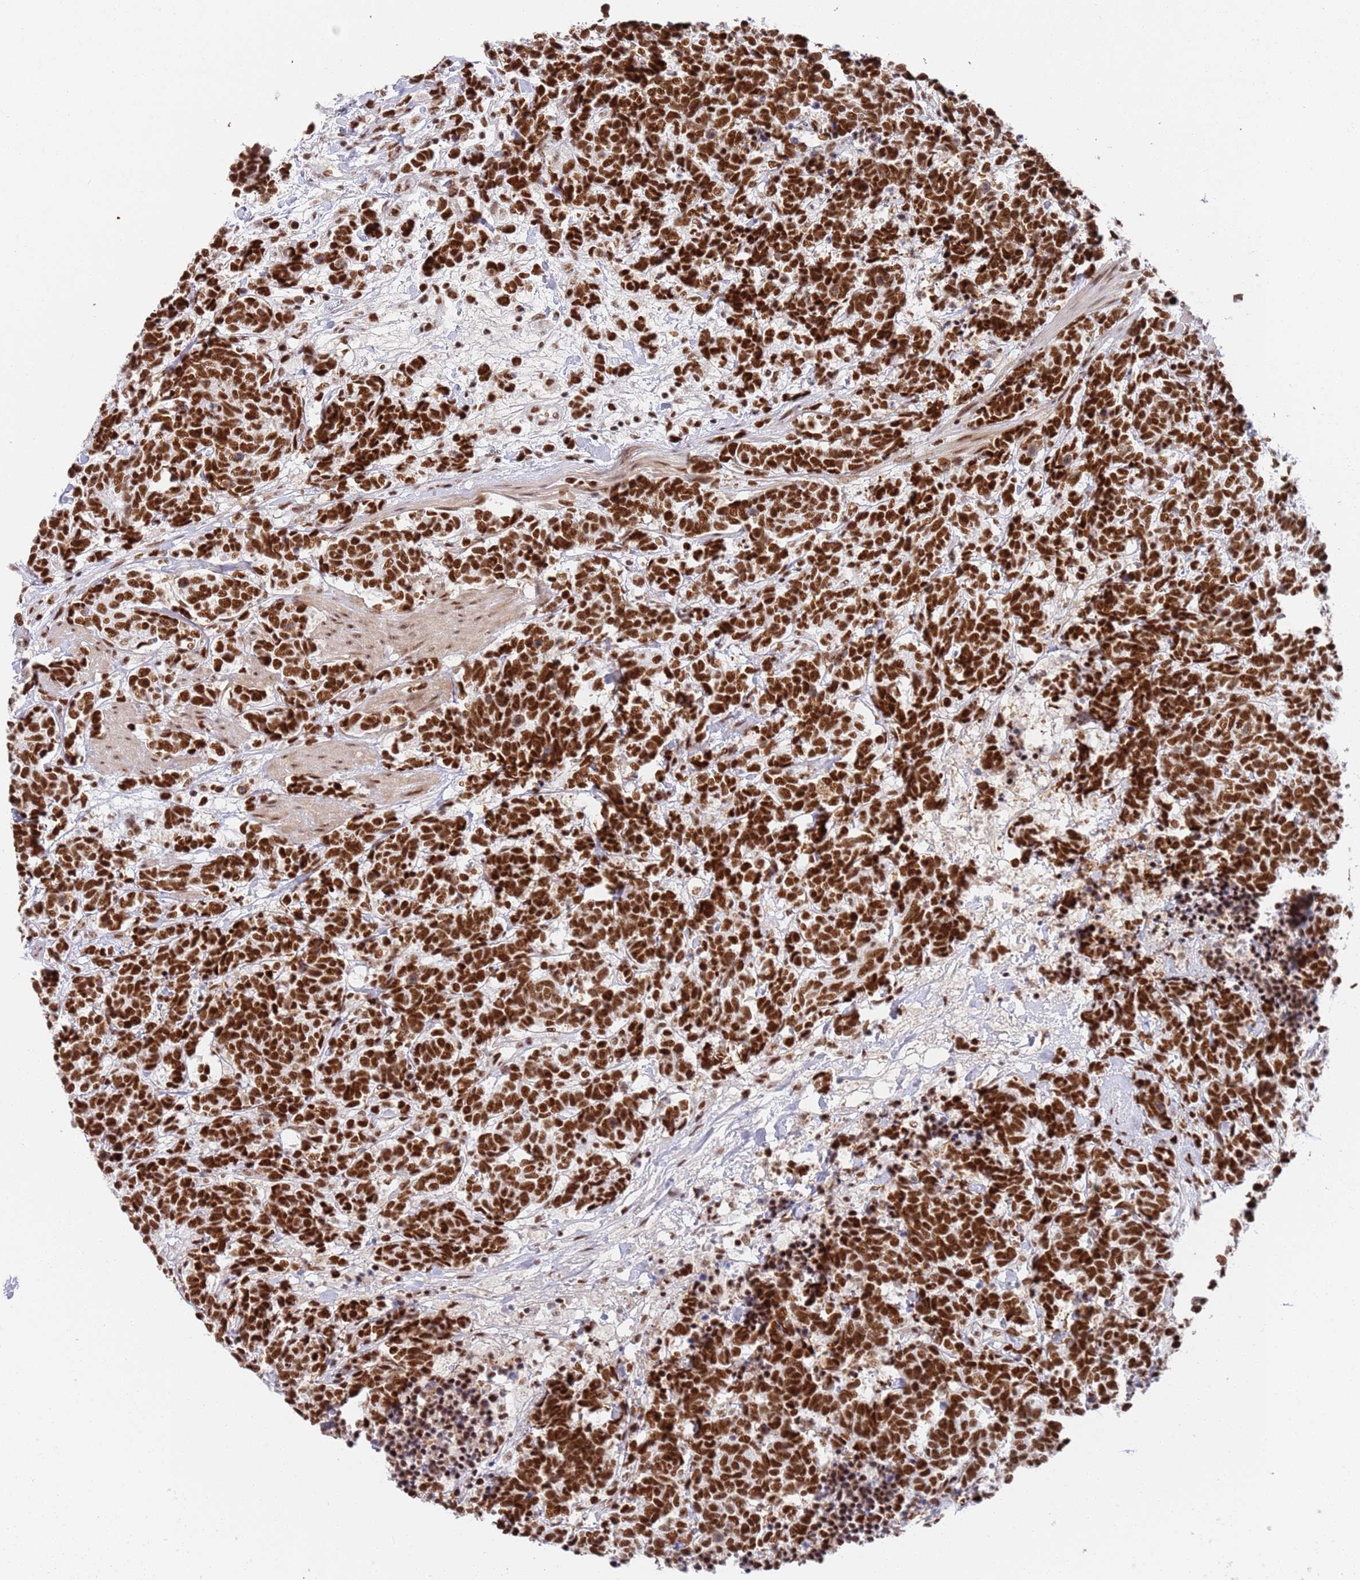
{"staining": {"intensity": "strong", "quantity": ">75%", "location": "nuclear"}, "tissue": "carcinoid", "cell_type": "Tumor cells", "image_type": "cancer", "snomed": [{"axis": "morphology", "description": "Carcinoma, NOS"}, {"axis": "morphology", "description": "Carcinoid, malignant, NOS"}, {"axis": "topography", "description": "Prostate"}], "caption": "Carcinoma stained with DAB immunohistochemistry (IHC) reveals high levels of strong nuclear expression in about >75% of tumor cells. (brown staining indicates protein expression, while blue staining denotes nuclei).", "gene": "AKAP8L", "patient": {"sex": "male", "age": 57}}